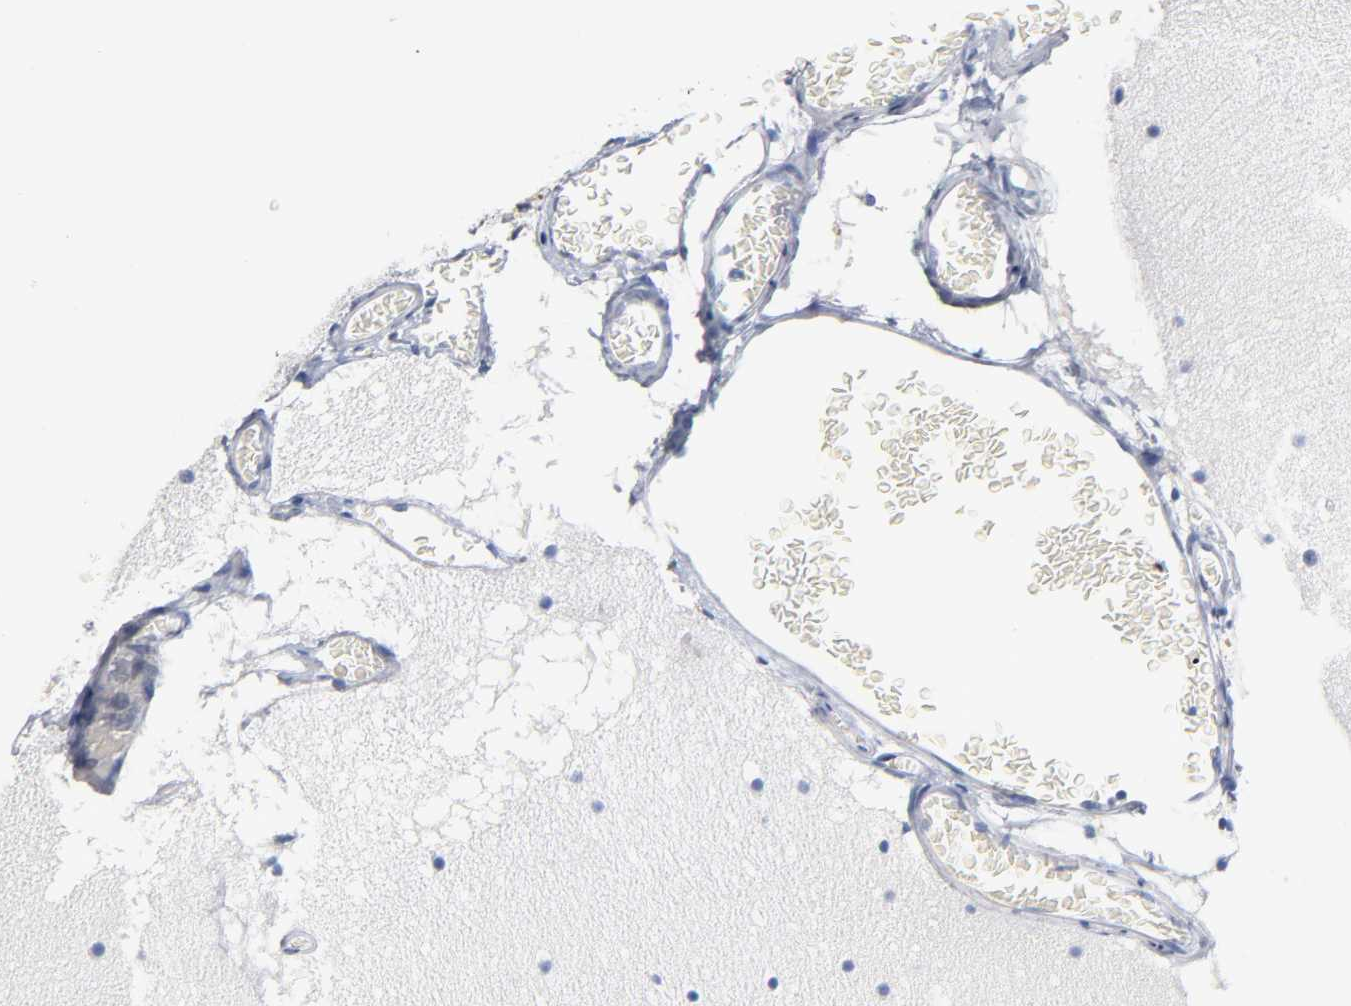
{"staining": {"intensity": "moderate", "quantity": "25%-75%", "location": "nuclear"}, "tissue": "cerebellum", "cell_type": "Cells in granular layer", "image_type": "normal", "snomed": [{"axis": "morphology", "description": "Normal tissue, NOS"}, {"axis": "topography", "description": "Cerebellum"}], "caption": "IHC image of unremarkable cerebellum stained for a protein (brown), which displays medium levels of moderate nuclear expression in about 25%-75% of cells in granular layer.", "gene": "NAB2", "patient": {"sex": "male", "age": 45}}